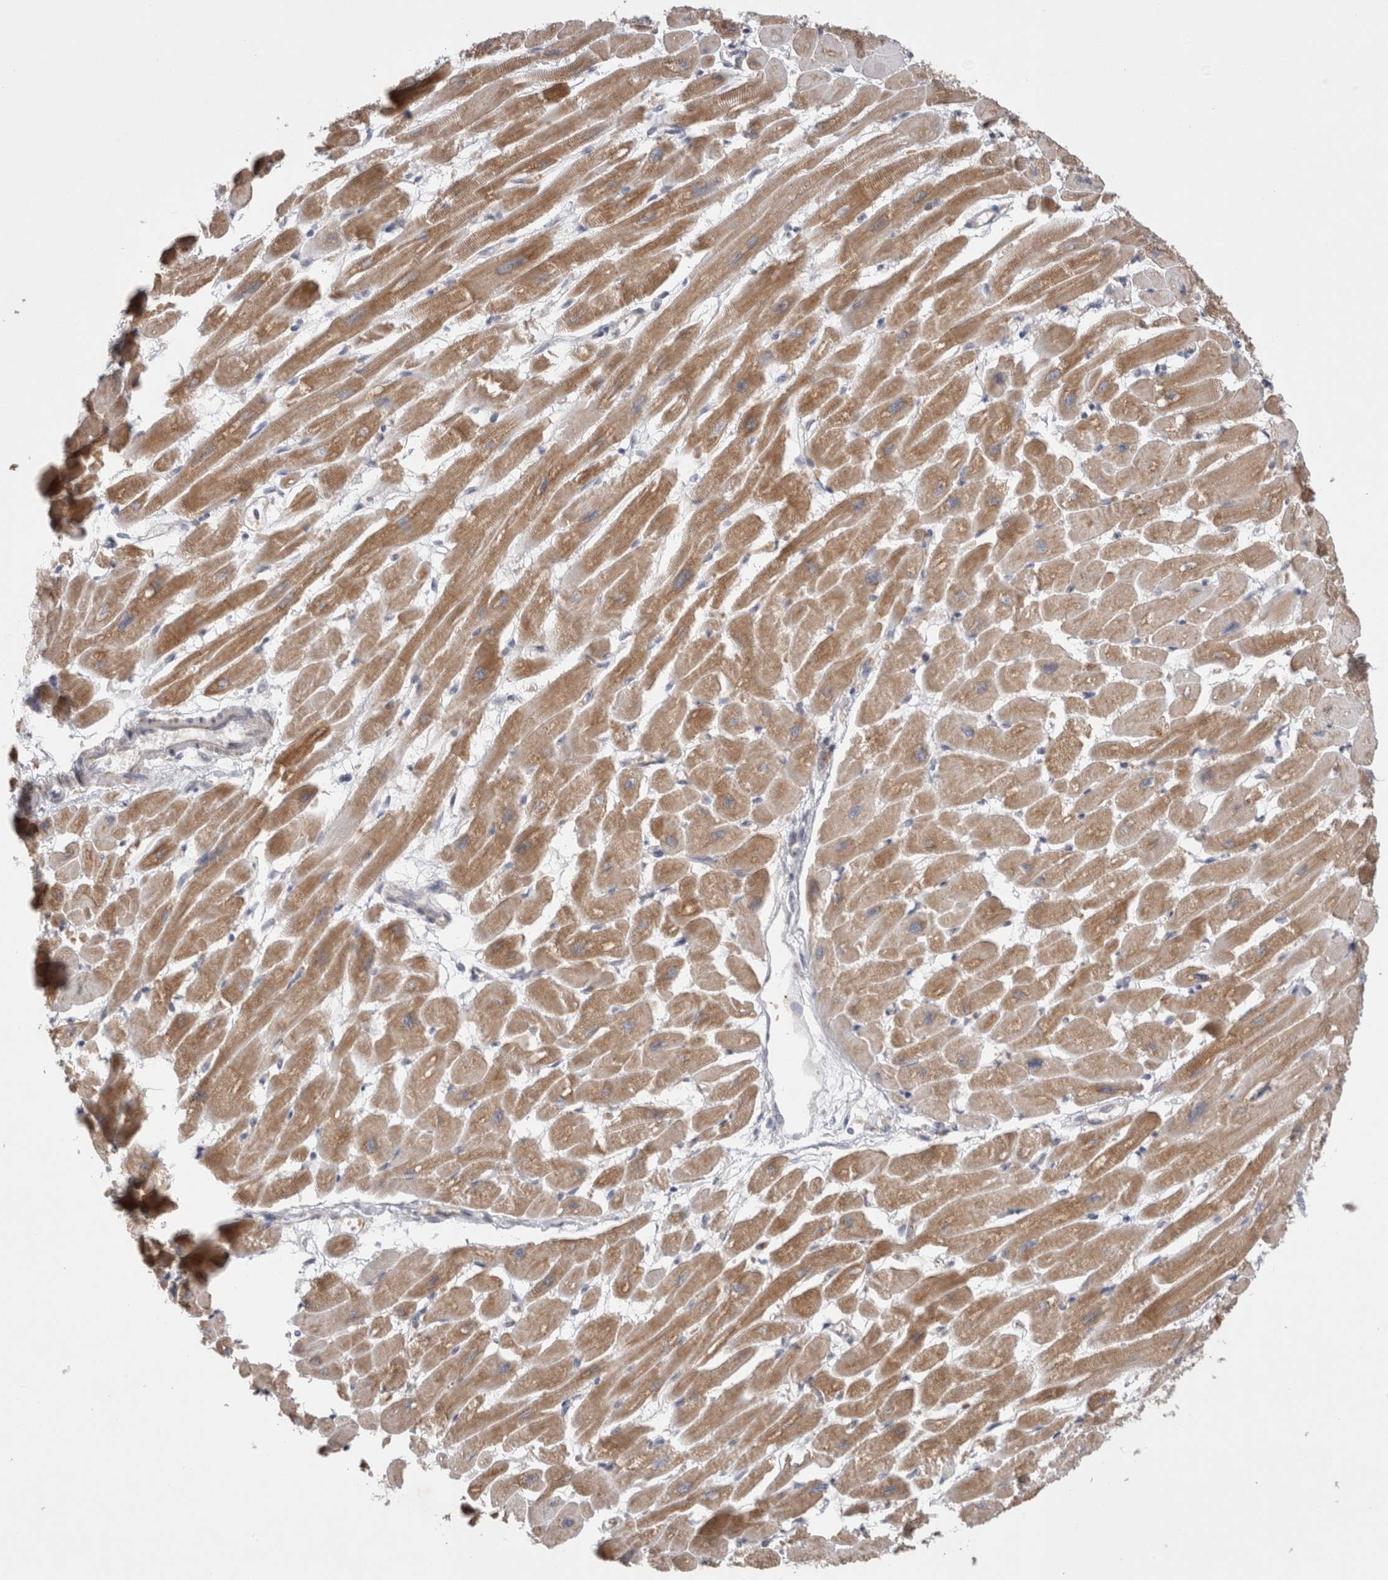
{"staining": {"intensity": "moderate", "quantity": ">75%", "location": "cytoplasmic/membranous"}, "tissue": "heart muscle", "cell_type": "Cardiomyocytes", "image_type": "normal", "snomed": [{"axis": "morphology", "description": "Normal tissue, NOS"}, {"axis": "topography", "description": "Heart"}], "caption": "IHC of unremarkable human heart muscle reveals medium levels of moderate cytoplasmic/membranous positivity in approximately >75% of cardiomyocytes. (brown staining indicates protein expression, while blue staining denotes nuclei).", "gene": "NDOR1", "patient": {"sex": "female", "age": 54}}